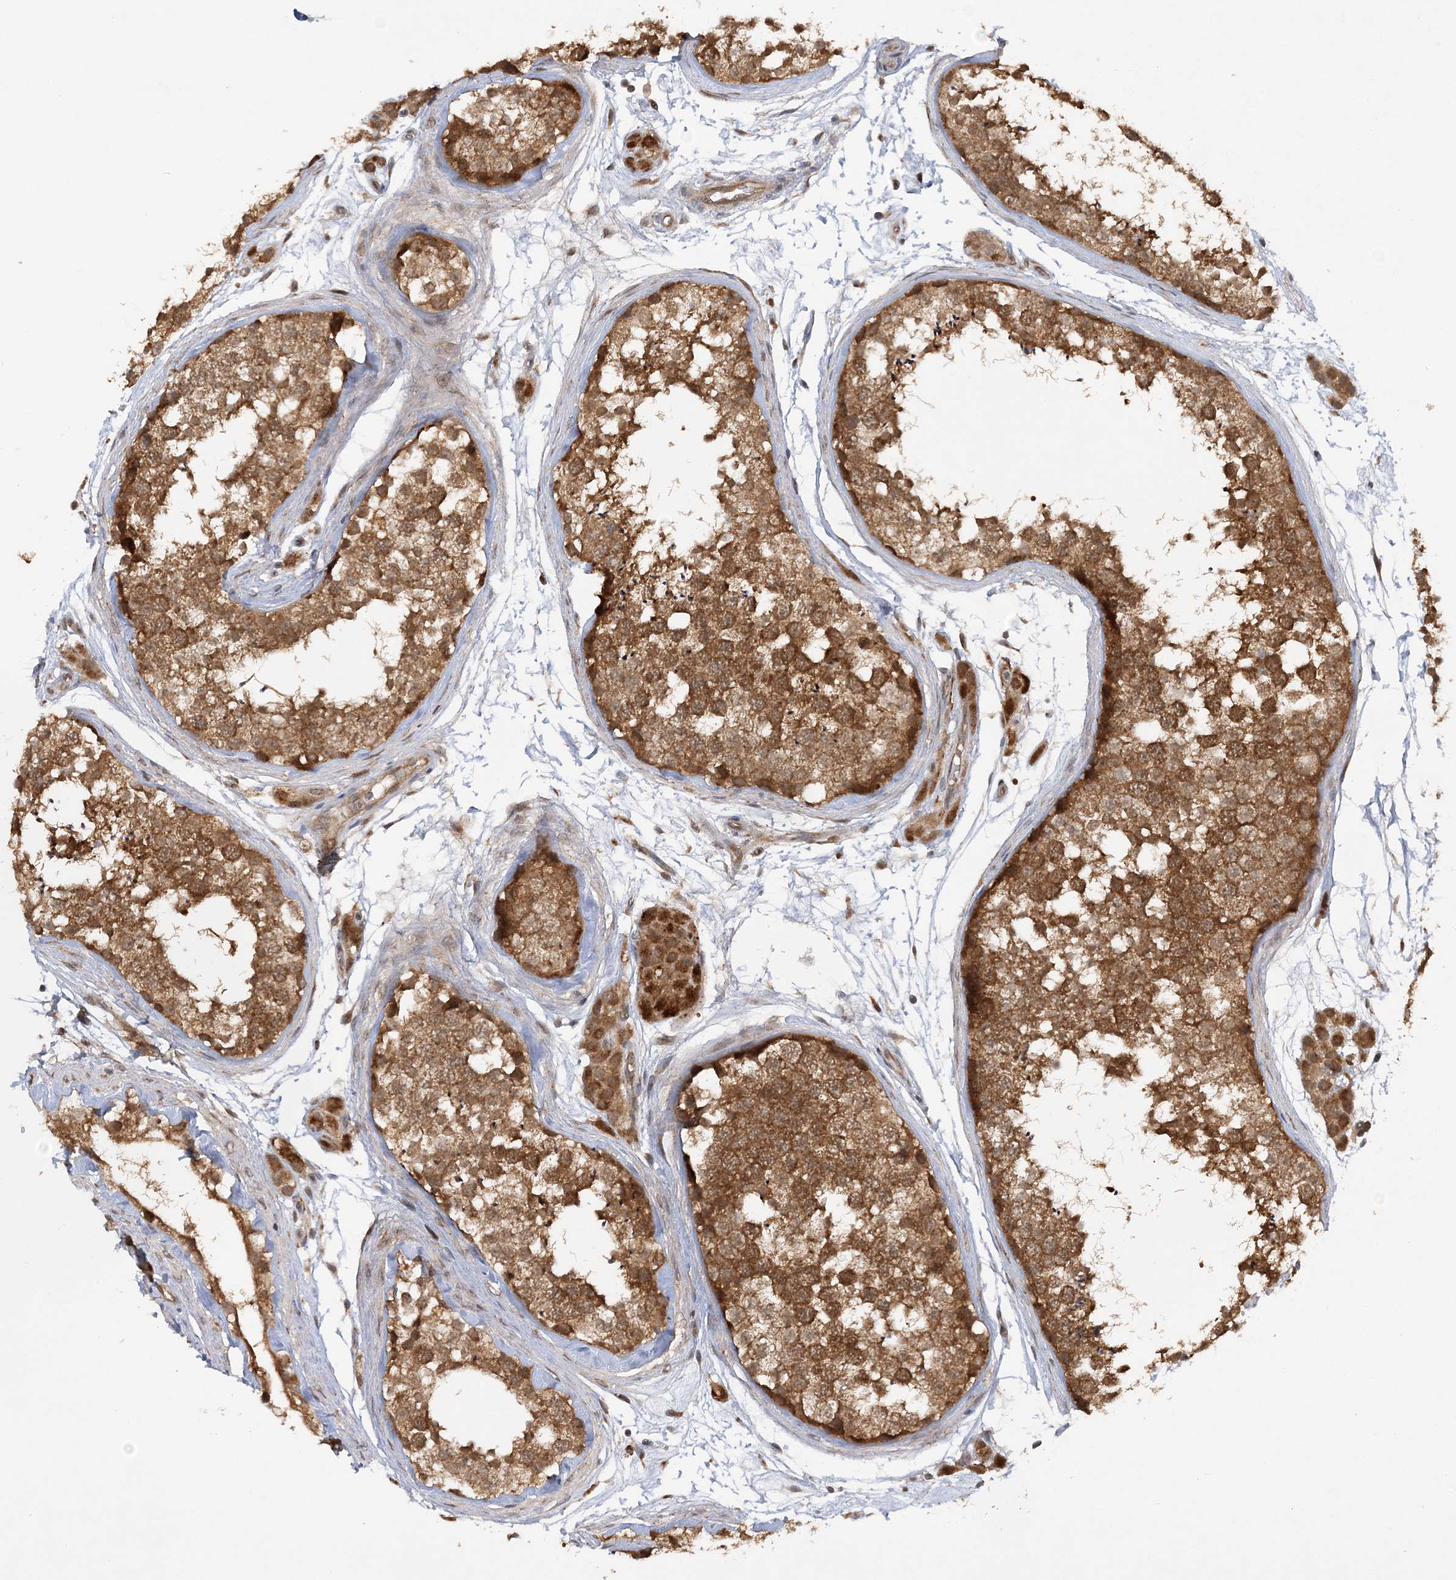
{"staining": {"intensity": "moderate", "quantity": ">75%", "location": "cytoplasmic/membranous"}, "tissue": "testis", "cell_type": "Cells in seminiferous ducts", "image_type": "normal", "snomed": [{"axis": "morphology", "description": "Normal tissue, NOS"}, {"axis": "topography", "description": "Testis"}], "caption": "Immunohistochemistry (DAB) staining of normal human testis exhibits moderate cytoplasmic/membranous protein staining in about >75% of cells in seminiferous ducts.", "gene": "MMADHC", "patient": {"sex": "male", "age": 56}}